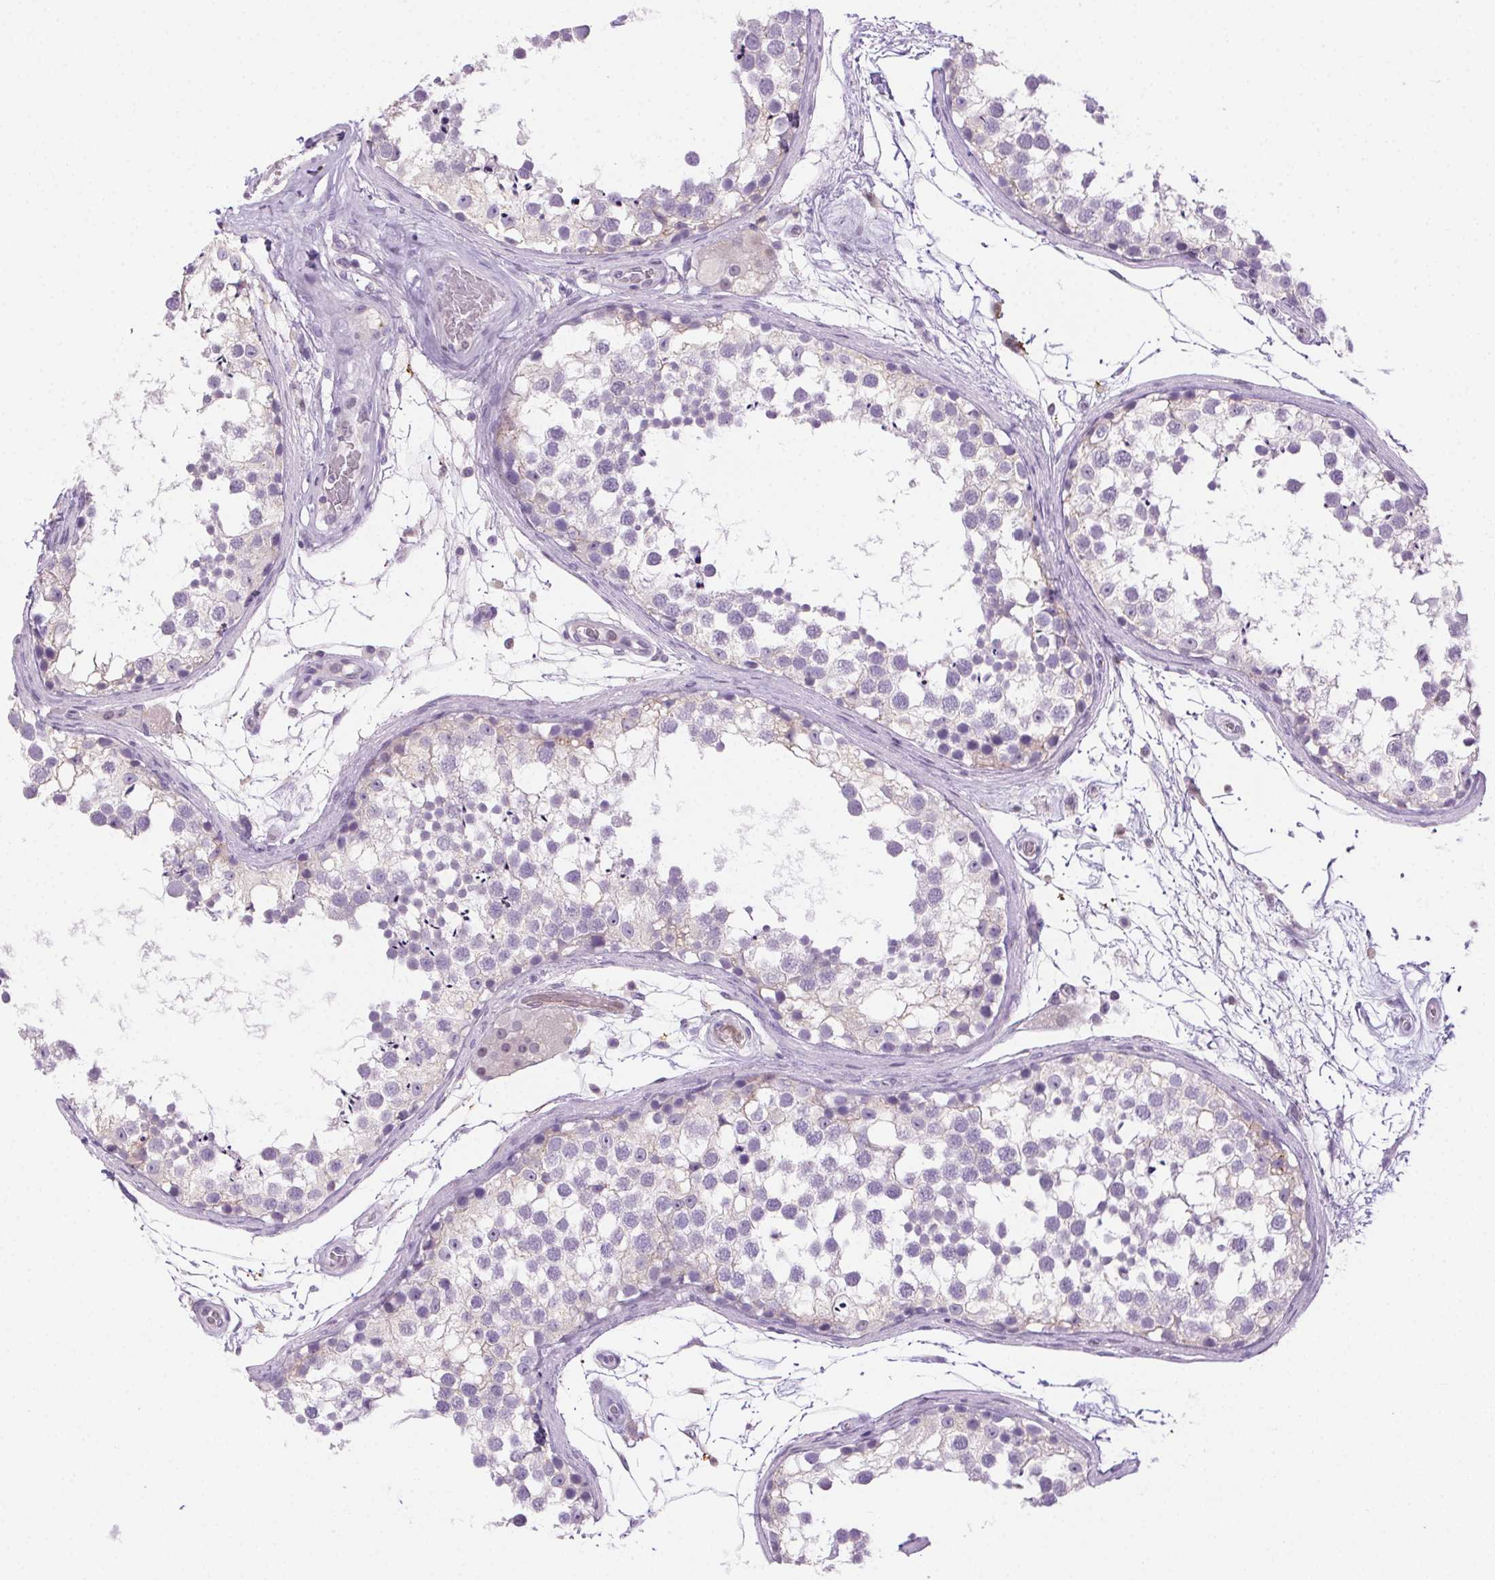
{"staining": {"intensity": "negative", "quantity": "none", "location": "none"}, "tissue": "testis", "cell_type": "Cells in seminiferous ducts", "image_type": "normal", "snomed": [{"axis": "morphology", "description": "Normal tissue, NOS"}, {"axis": "morphology", "description": "Seminoma, NOS"}, {"axis": "topography", "description": "Testis"}], "caption": "Testis stained for a protein using immunohistochemistry (IHC) demonstrates no positivity cells in seminiferous ducts.", "gene": "TMEM45A", "patient": {"sex": "male", "age": 65}}